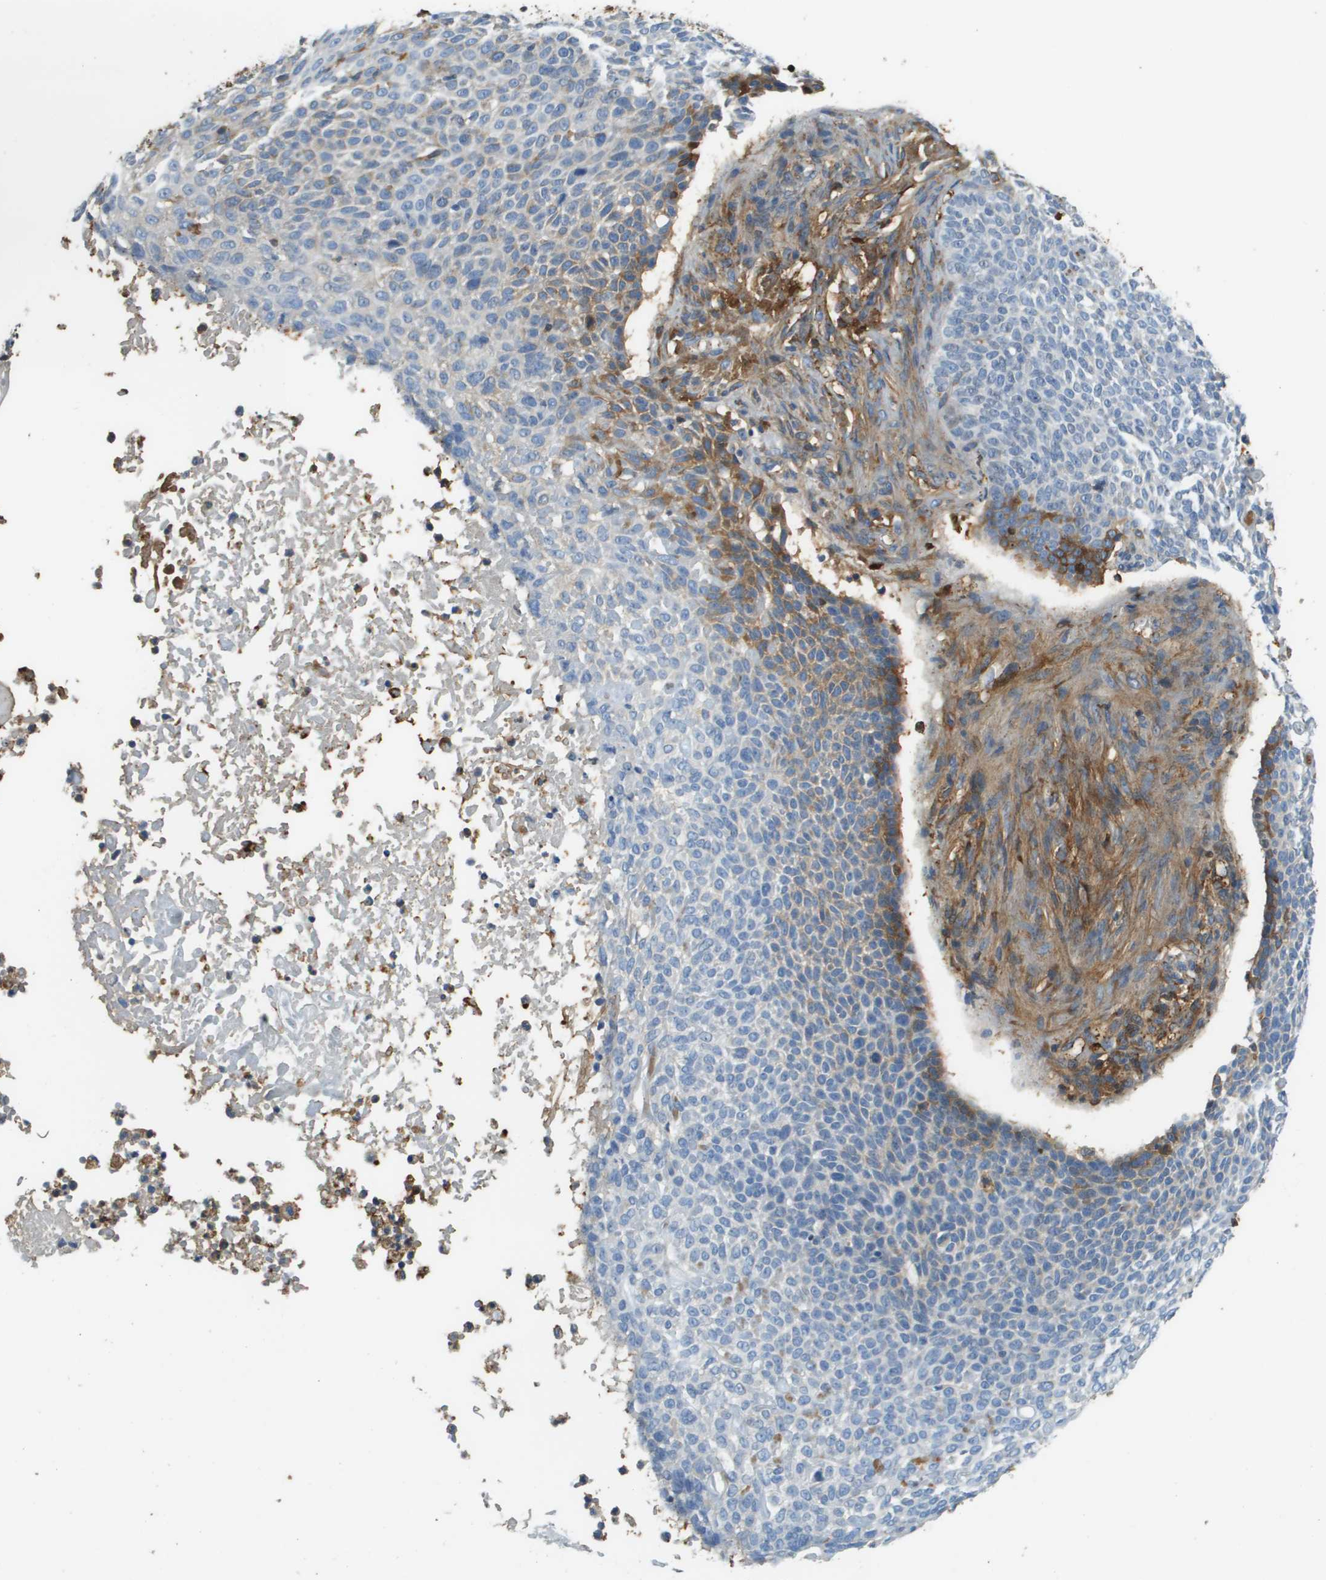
{"staining": {"intensity": "negative", "quantity": "none", "location": "none"}, "tissue": "skin cancer", "cell_type": "Tumor cells", "image_type": "cancer", "snomed": [{"axis": "morphology", "description": "Normal tissue, NOS"}, {"axis": "morphology", "description": "Basal cell carcinoma"}, {"axis": "topography", "description": "Skin"}], "caption": "Tumor cells show no significant protein expression in skin cancer.", "gene": "DCN", "patient": {"sex": "male", "age": 87}}